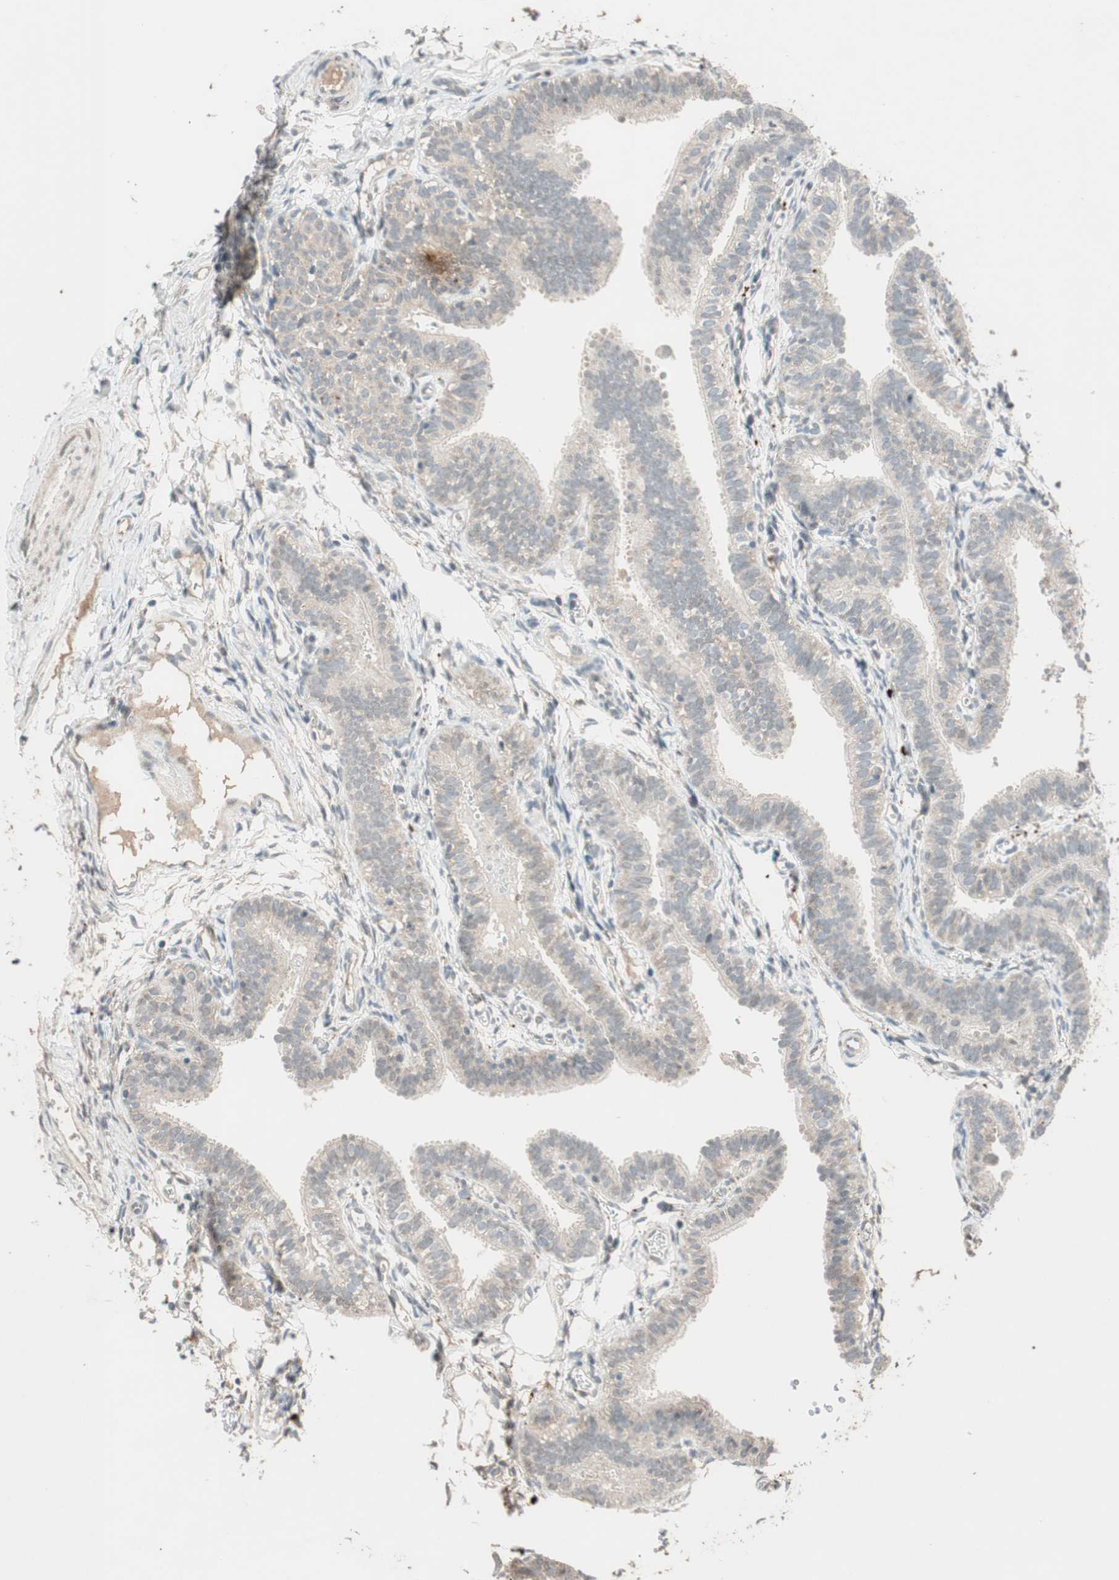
{"staining": {"intensity": "weak", "quantity": ">75%", "location": "cytoplasmic/membranous"}, "tissue": "fallopian tube", "cell_type": "Glandular cells", "image_type": "normal", "snomed": [{"axis": "morphology", "description": "Normal tissue, NOS"}, {"axis": "topography", "description": "Fallopian tube"}, {"axis": "topography", "description": "Placenta"}], "caption": "Benign fallopian tube demonstrates weak cytoplasmic/membranous expression in approximately >75% of glandular cells (IHC, brightfield microscopy, high magnification)..", "gene": "GLB1", "patient": {"sex": "female", "age": 34}}